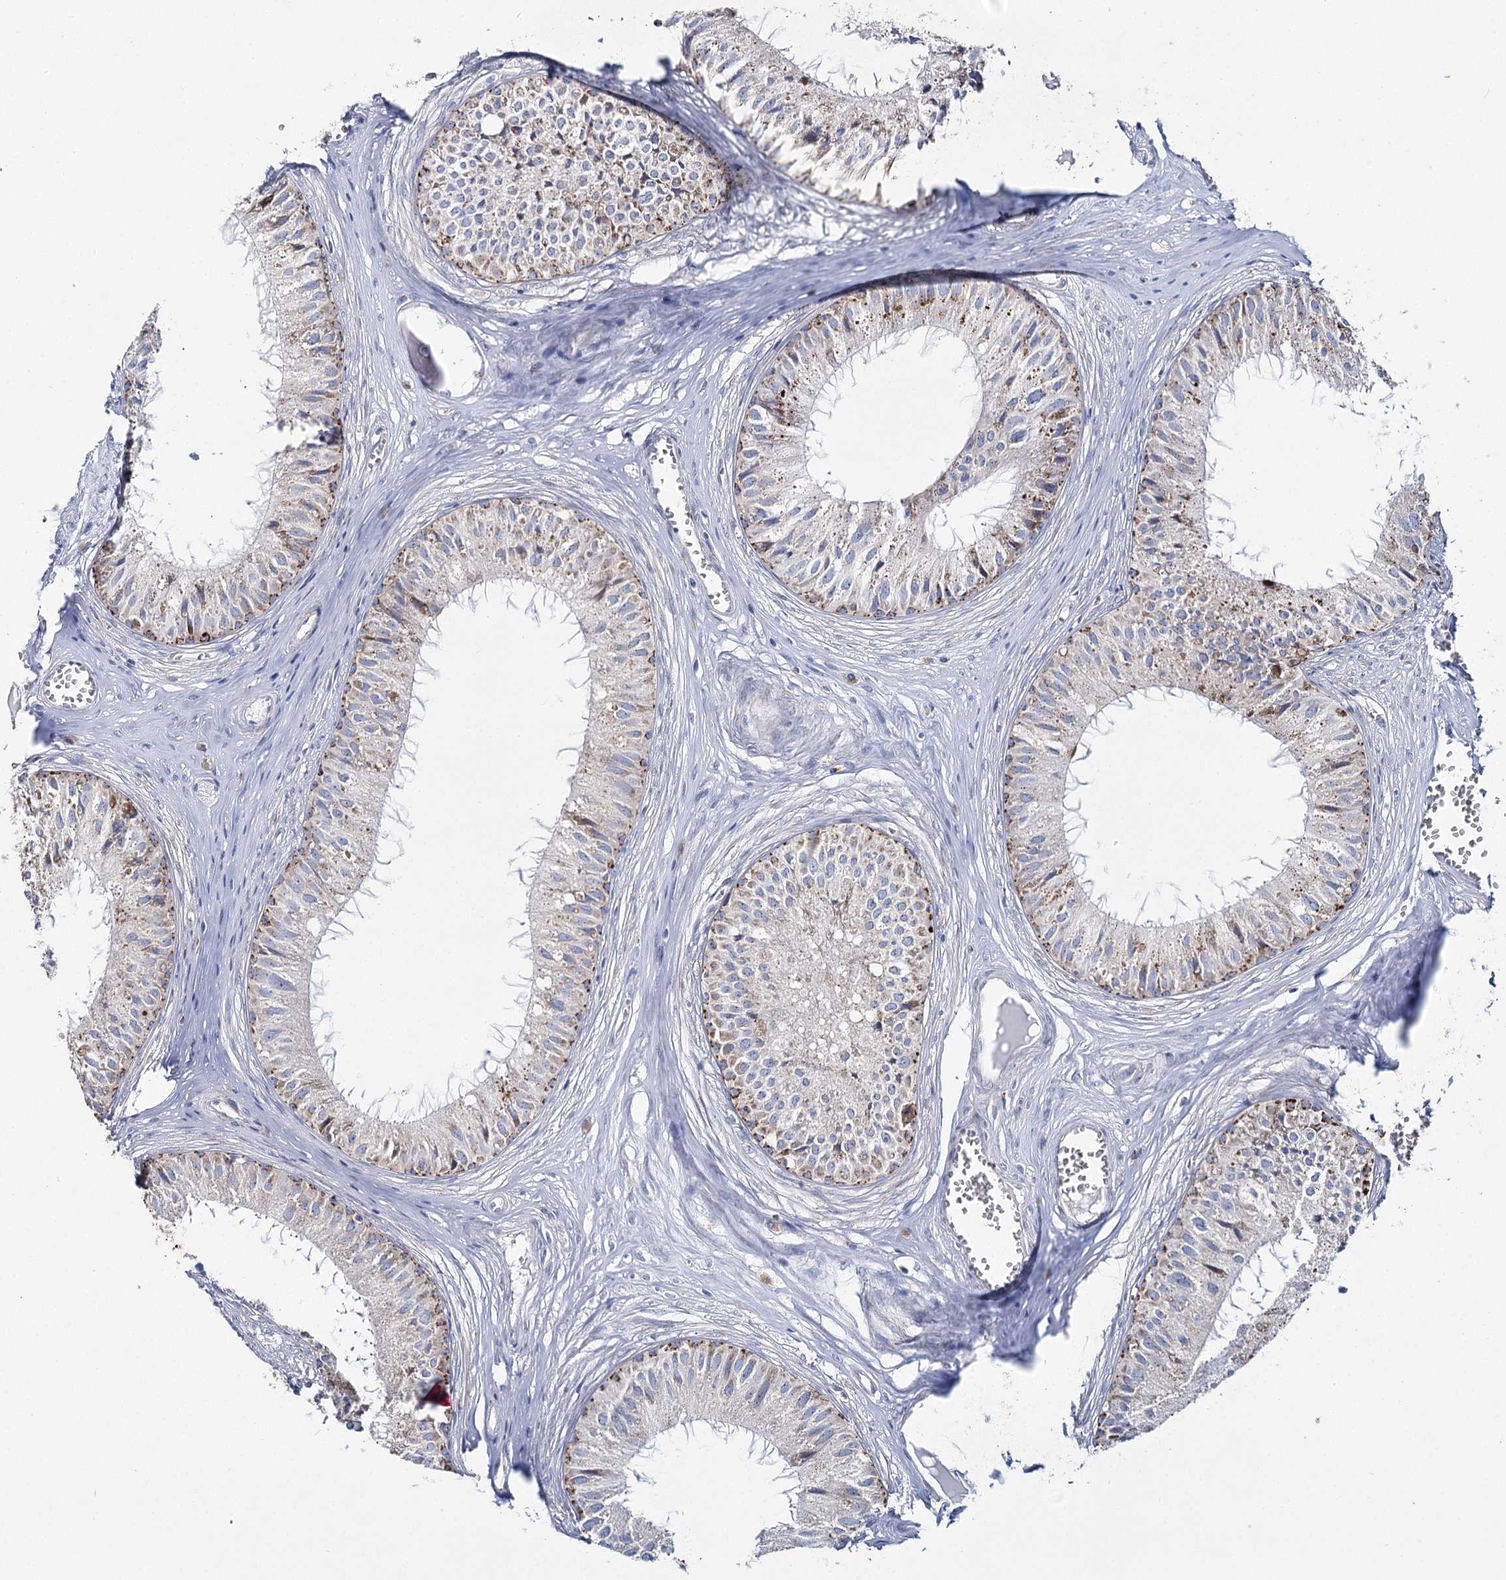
{"staining": {"intensity": "moderate", "quantity": "<25%", "location": "cytoplasmic/membranous"}, "tissue": "epididymis", "cell_type": "Glandular cells", "image_type": "normal", "snomed": [{"axis": "morphology", "description": "Normal tissue, NOS"}, {"axis": "topography", "description": "Epididymis"}], "caption": "Immunohistochemical staining of benign epididymis exhibits low levels of moderate cytoplasmic/membranous positivity in approximately <25% of glandular cells. (Stains: DAB in brown, nuclei in blue, Microscopy: brightfield microscopy at high magnification).", "gene": "THUMPD3", "patient": {"sex": "male", "age": 36}}